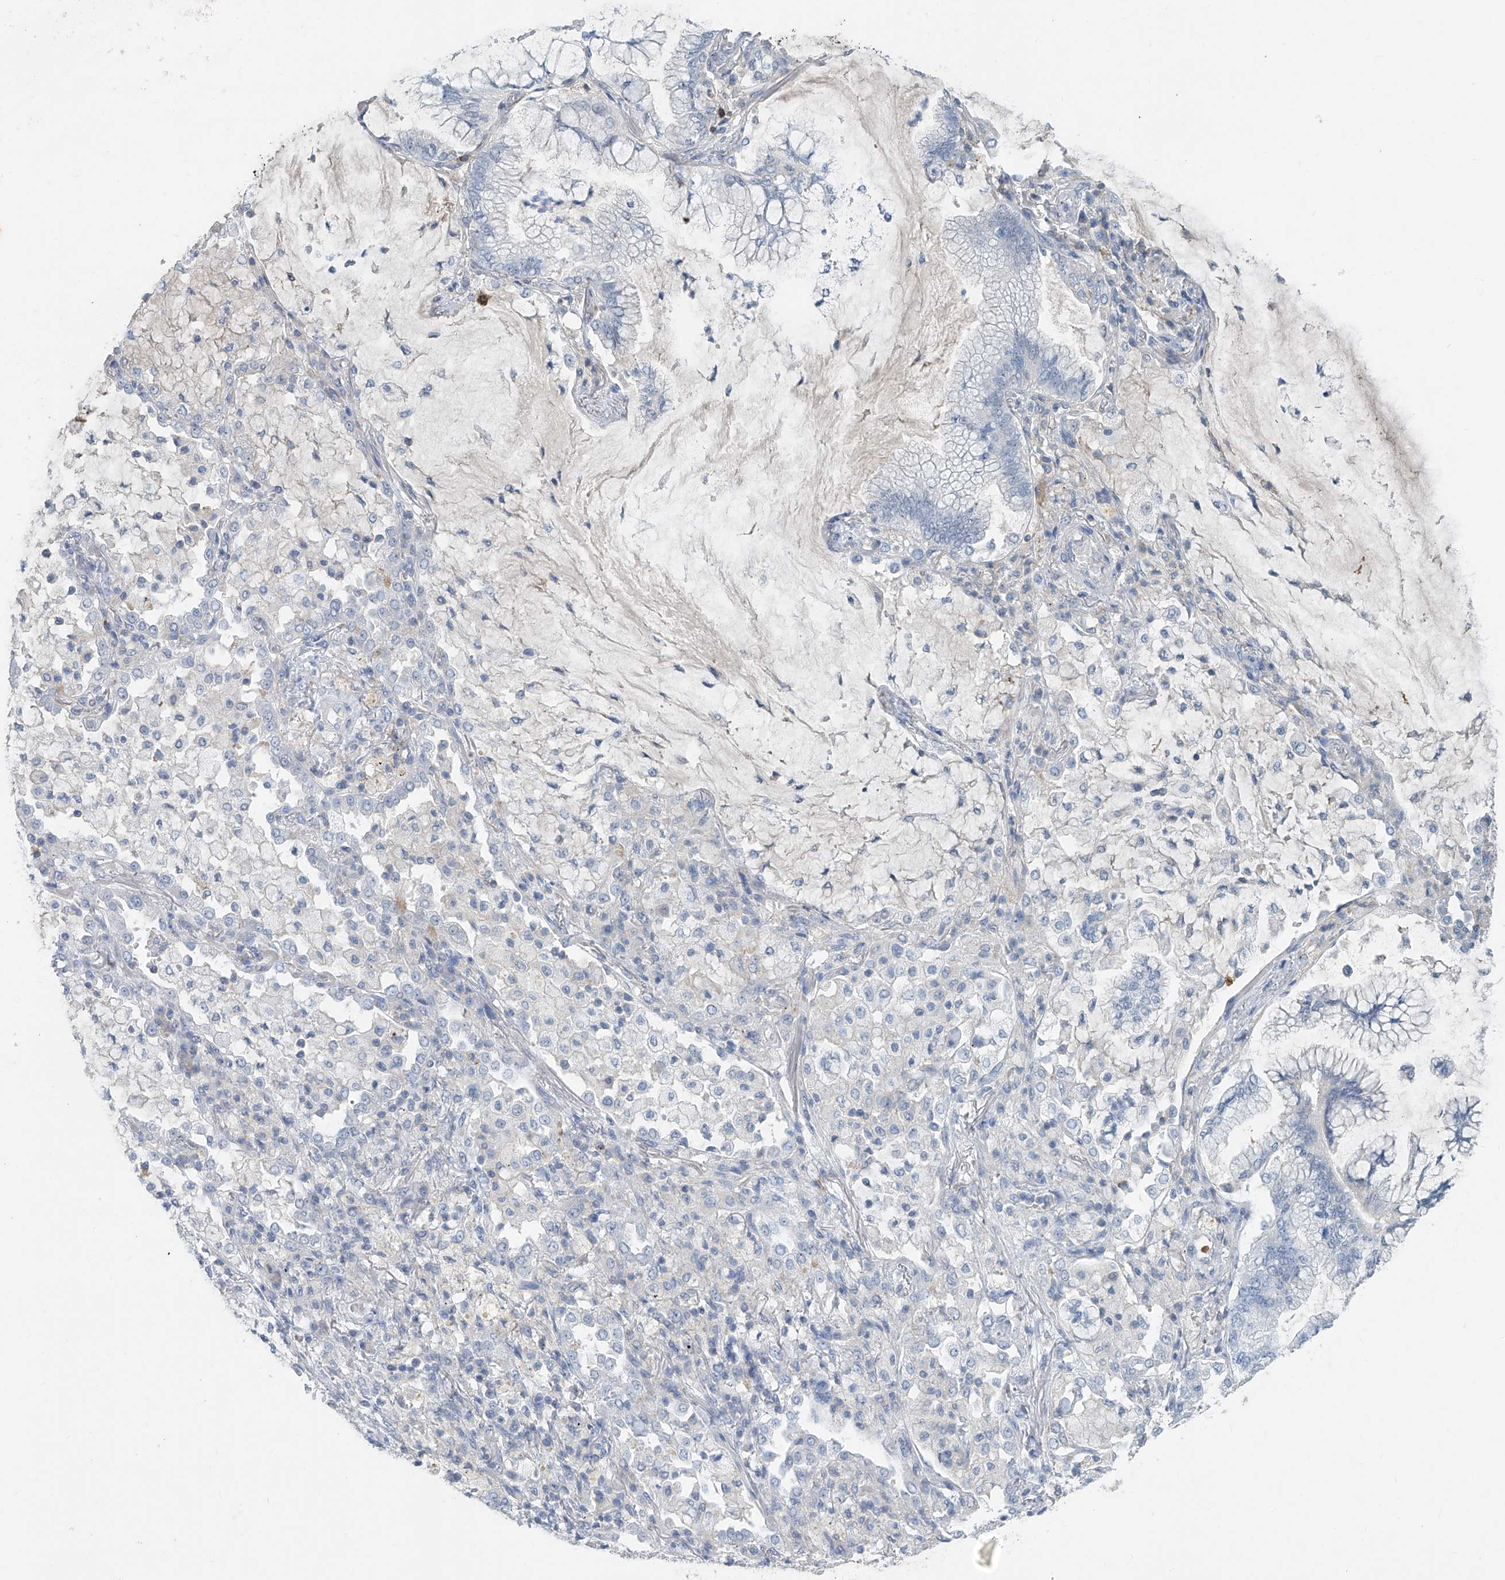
{"staining": {"intensity": "negative", "quantity": "none", "location": "none"}, "tissue": "lung cancer", "cell_type": "Tumor cells", "image_type": "cancer", "snomed": [{"axis": "morphology", "description": "Adenocarcinoma, NOS"}, {"axis": "topography", "description": "Lung"}], "caption": "Immunohistochemistry photomicrograph of neoplastic tissue: human lung cancer (adenocarcinoma) stained with DAB reveals no significant protein expression in tumor cells.", "gene": "ANKRD34A", "patient": {"sex": "female", "age": 70}}